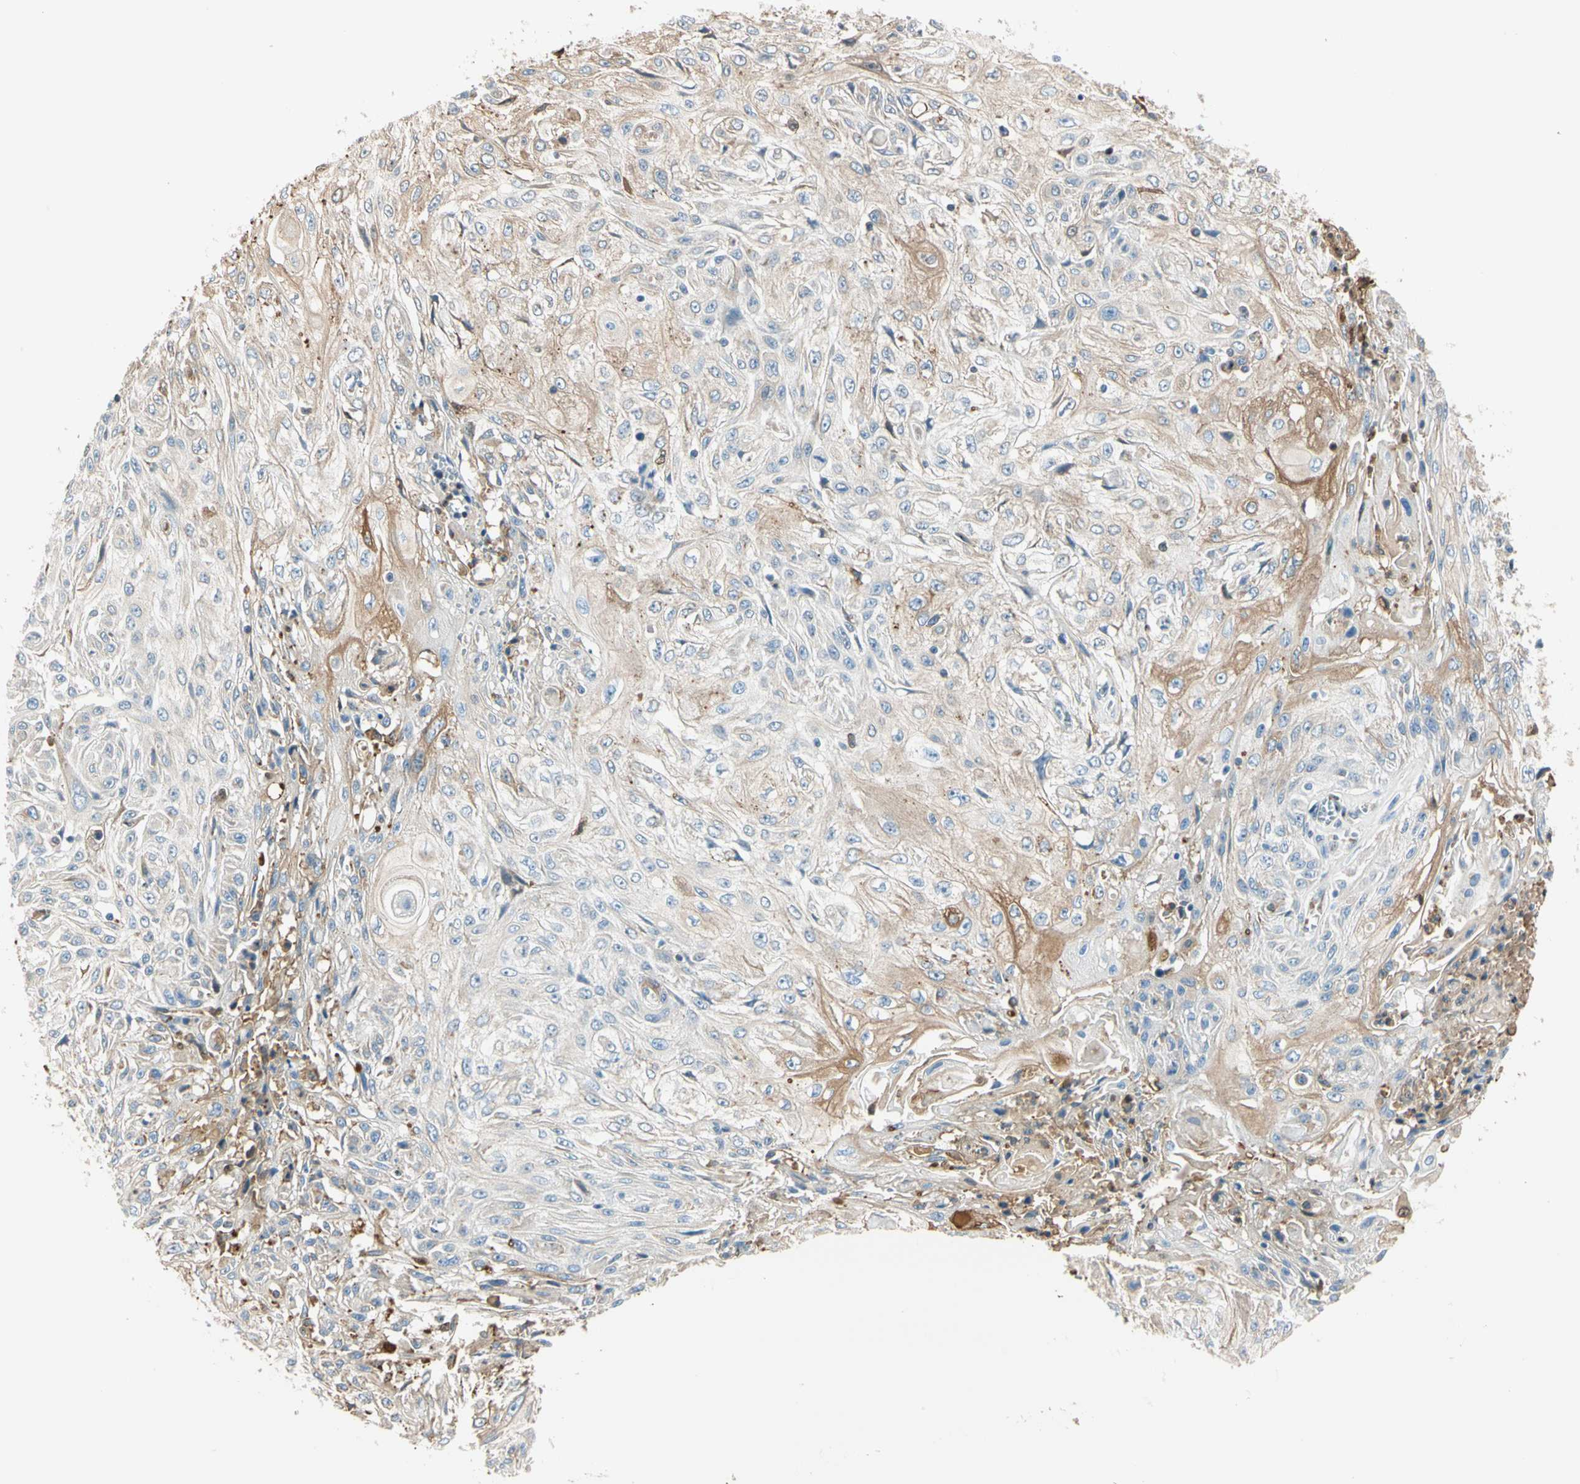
{"staining": {"intensity": "weak", "quantity": "25%-75%", "location": "cytoplasmic/membranous"}, "tissue": "skin cancer", "cell_type": "Tumor cells", "image_type": "cancer", "snomed": [{"axis": "morphology", "description": "Squamous cell carcinoma, NOS"}, {"axis": "morphology", "description": "Squamous cell carcinoma, metastatic, NOS"}, {"axis": "topography", "description": "Skin"}, {"axis": "topography", "description": "Lymph node"}], "caption": "IHC staining of skin cancer (squamous cell carcinoma), which displays low levels of weak cytoplasmic/membranous staining in about 25%-75% of tumor cells indicating weak cytoplasmic/membranous protein expression. The staining was performed using DAB (3,3'-diaminobenzidine) (brown) for protein detection and nuclei were counterstained in hematoxylin (blue).", "gene": "LAMB3", "patient": {"sex": "male", "age": 75}}